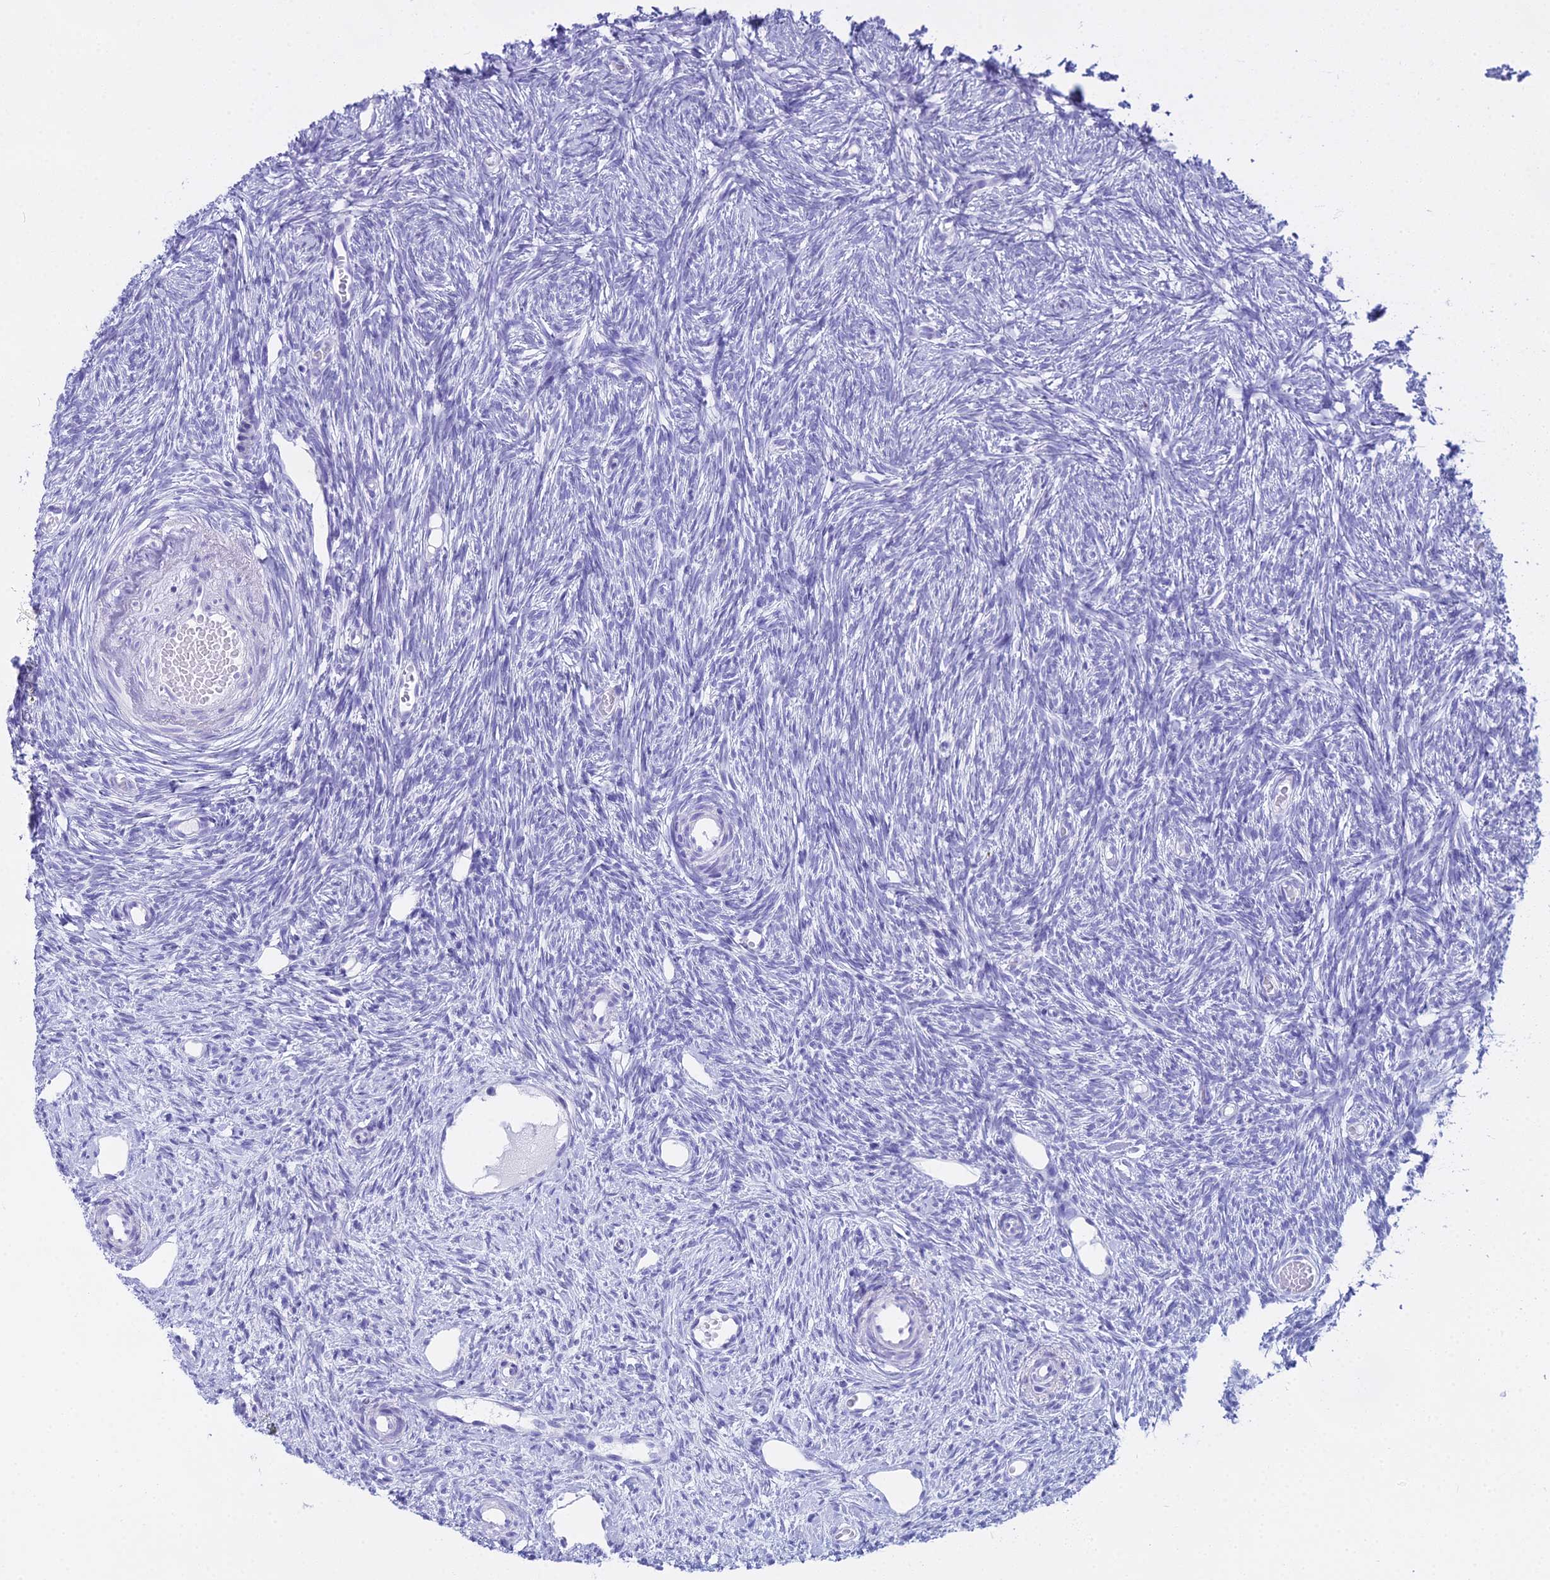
{"staining": {"intensity": "negative", "quantity": "none", "location": "none"}, "tissue": "ovary", "cell_type": "Follicle cells", "image_type": "normal", "snomed": [{"axis": "morphology", "description": "Normal tissue, NOS"}, {"axis": "topography", "description": "Ovary"}], "caption": "Image shows no protein expression in follicle cells of benign ovary.", "gene": "CGB1", "patient": {"sex": "female", "age": 51}}